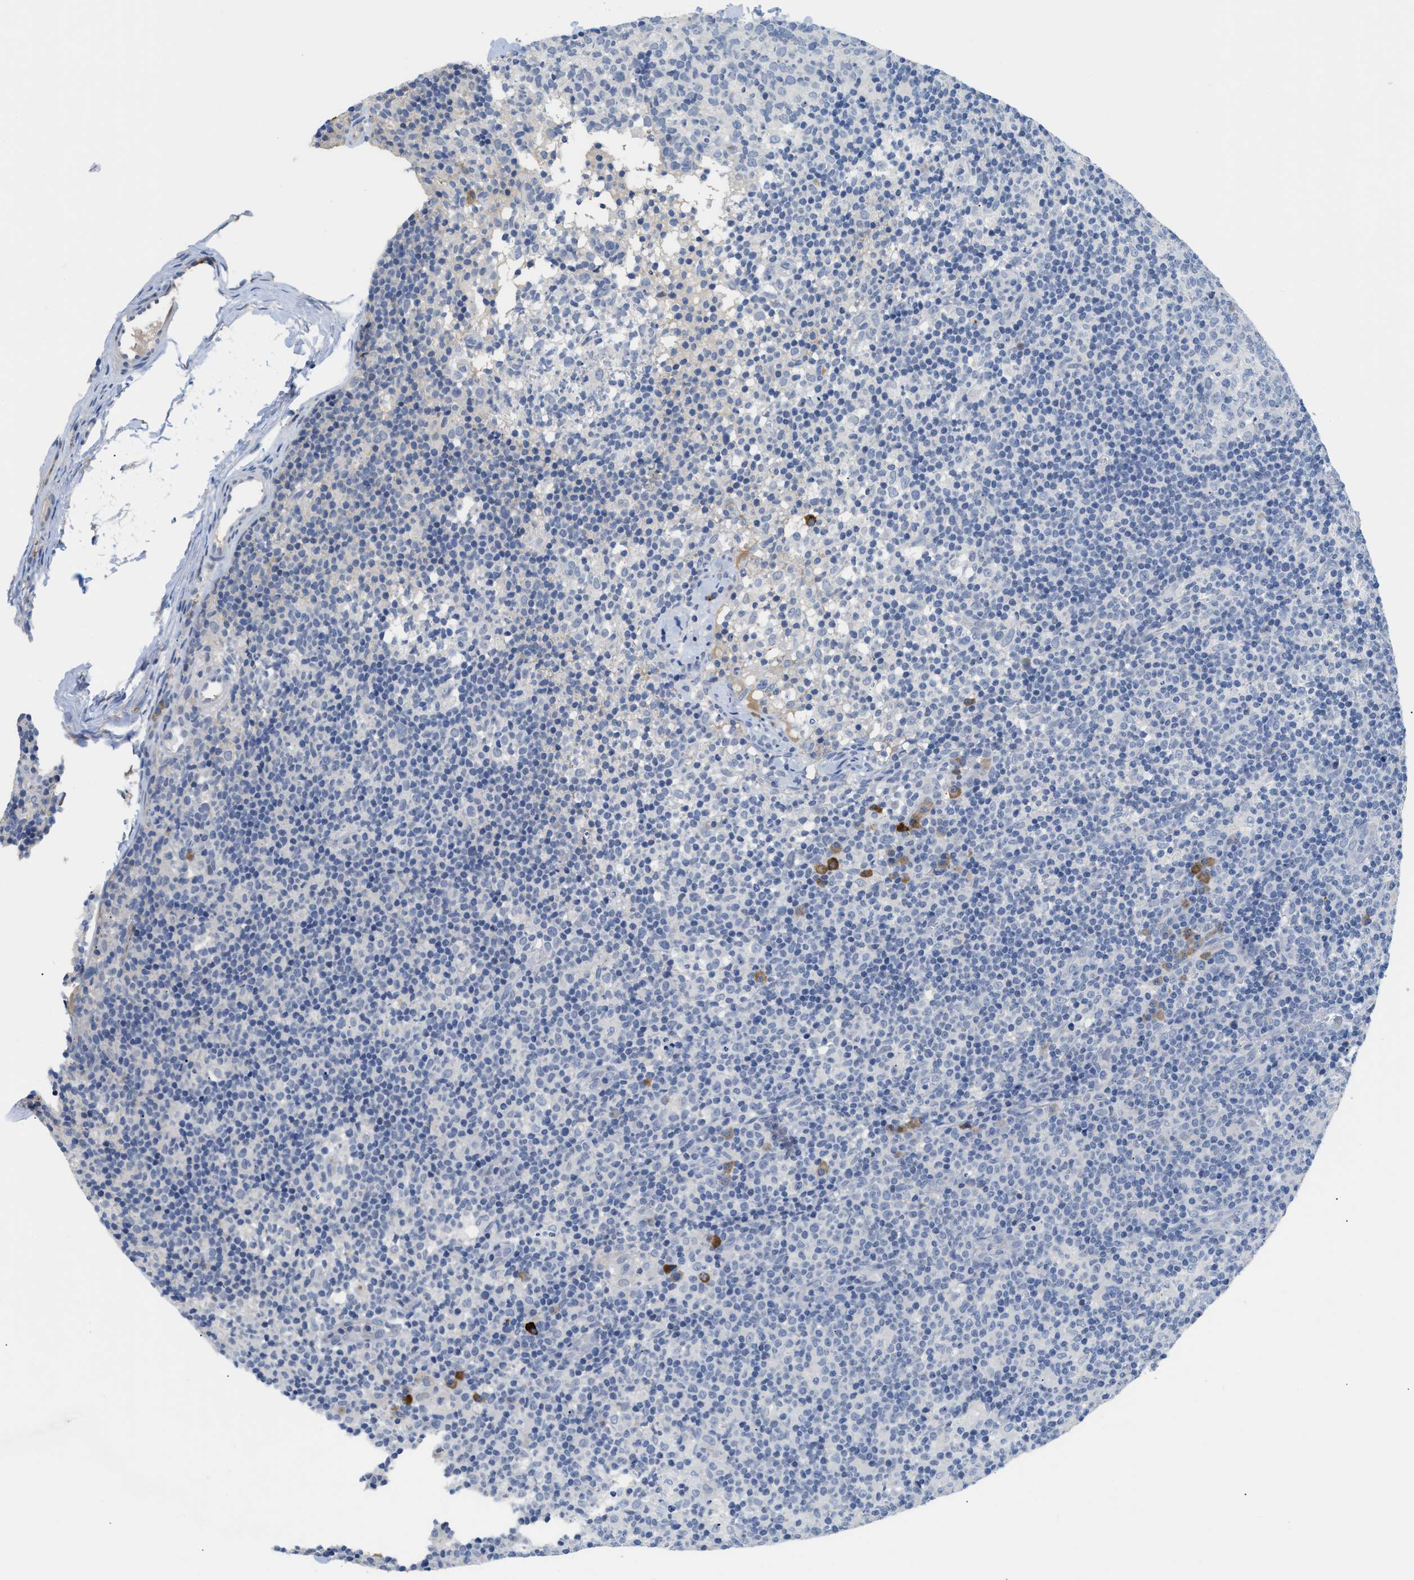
{"staining": {"intensity": "negative", "quantity": "none", "location": "none"}, "tissue": "lymph node", "cell_type": "Germinal center cells", "image_type": "normal", "snomed": [{"axis": "morphology", "description": "Normal tissue, NOS"}, {"axis": "morphology", "description": "Inflammation, NOS"}, {"axis": "topography", "description": "Lymph node"}], "caption": "IHC photomicrograph of unremarkable lymph node stained for a protein (brown), which exhibits no expression in germinal center cells.", "gene": "OR9K2", "patient": {"sex": "male", "age": 55}}